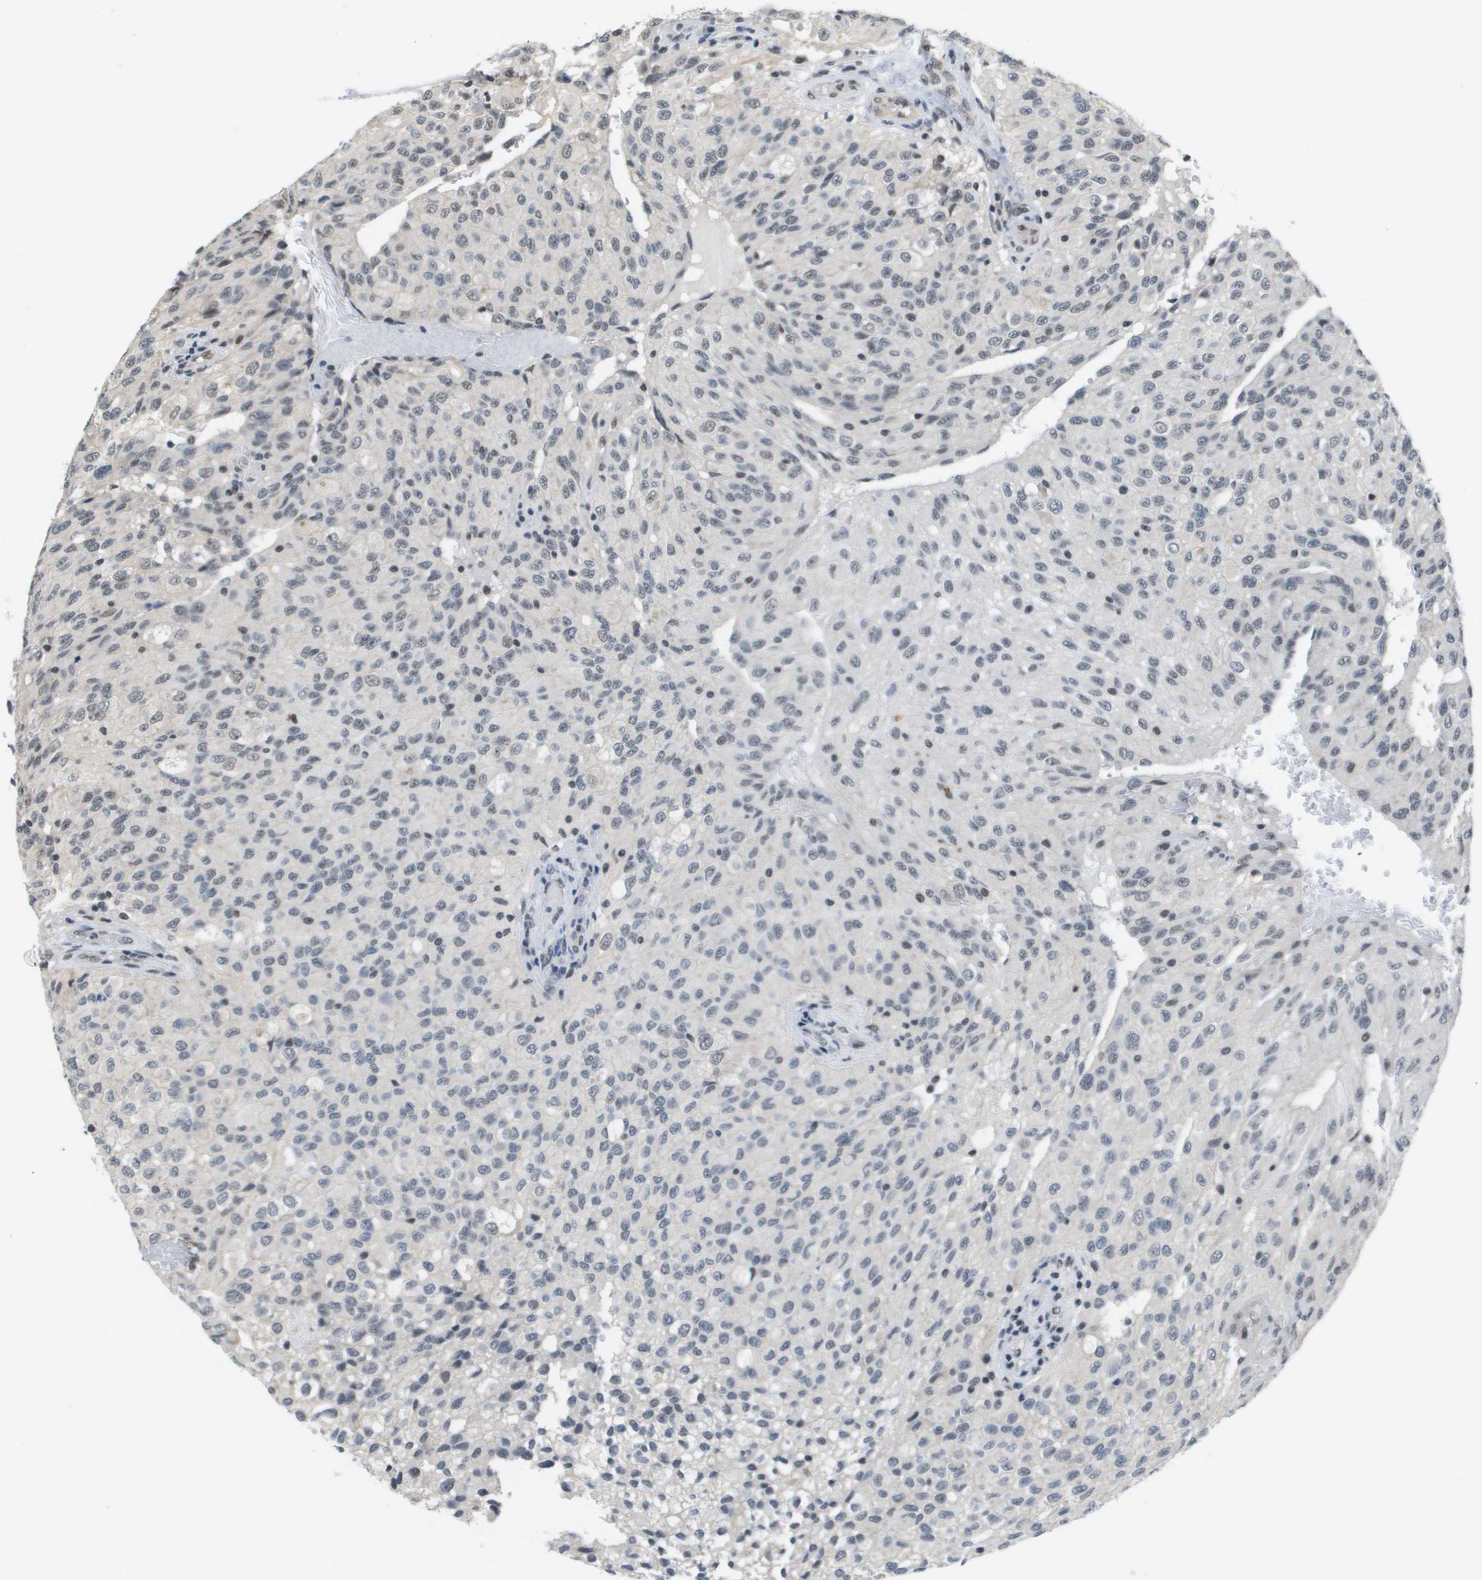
{"staining": {"intensity": "negative", "quantity": "none", "location": "none"}, "tissue": "glioma", "cell_type": "Tumor cells", "image_type": "cancer", "snomed": [{"axis": "morphology", "description": "Glioma, malignant, High grade"}, {"axis": "topography", "description": "Brain"}], "caption": "A micrograph of high-grade glioma (malignant) stained for a protein displays no brown staining in tumor cells.", "gene": "ISY1", "patient": {"sex": "male", "age": 32}}